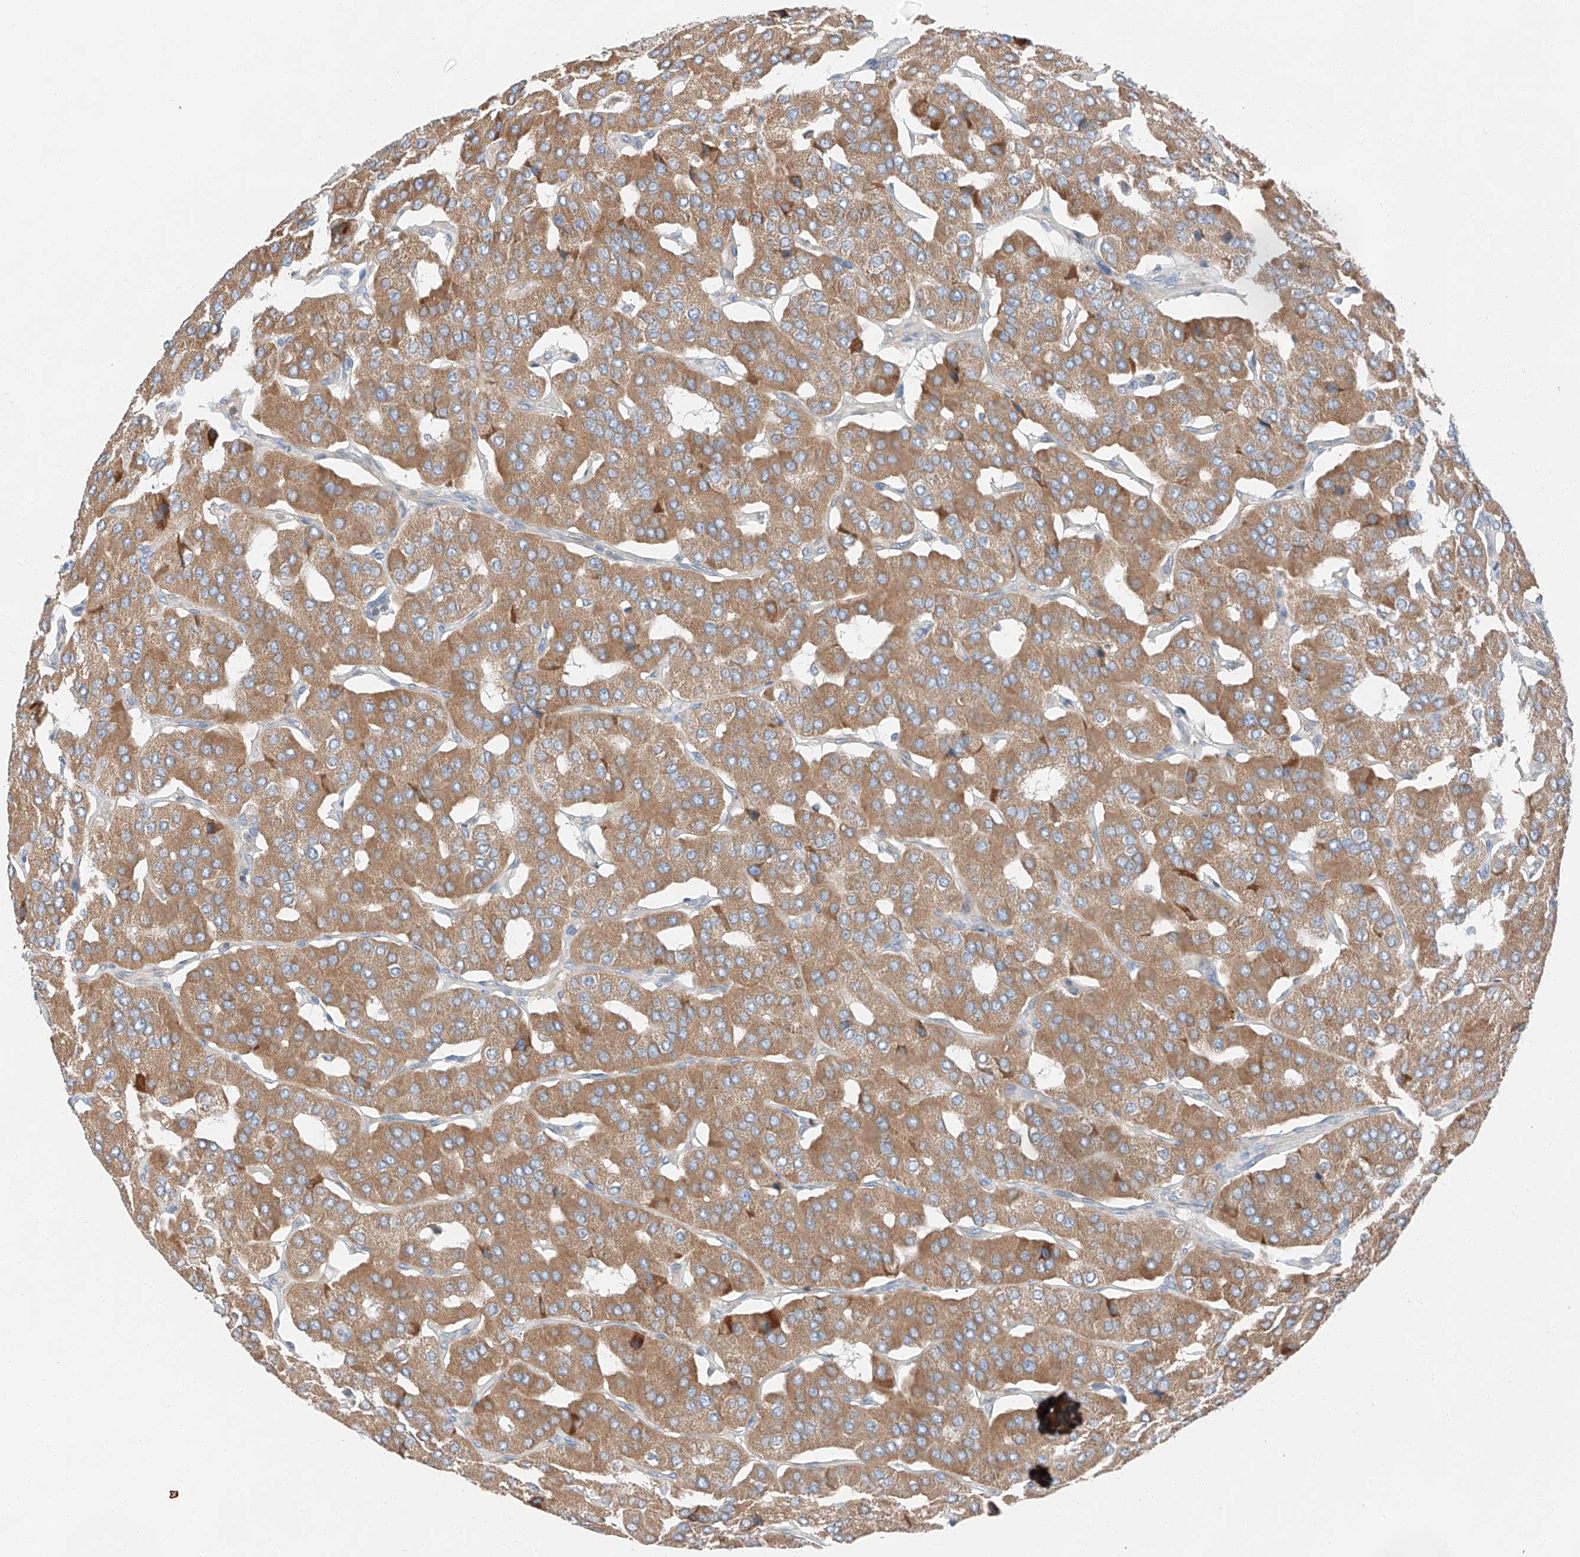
{"staining": {"intensity": "moderate", "quantity": ">75%", "location": "cytoplasmic/membranous"}, "tissue": "parathyroid gland", "cell_type": "Glandular cells", "image_type": "normal", "snomed": [{"axis": "morphology", "description": "Normal tissue, NOS"}, {"axis": "morphology", "description": "Adenoma, NOS"}, {"axis": "topography", "description": "Parathyroid gland"}], "caption": "Benign parathyroid gland was stained to show a protein in brown. There is medium levels of moderate cytoplasmic/membranous positivity in about >75% of glandular cells.", "gene": "ZC3H15", "patient": {"sex": "female", "age": 86}}